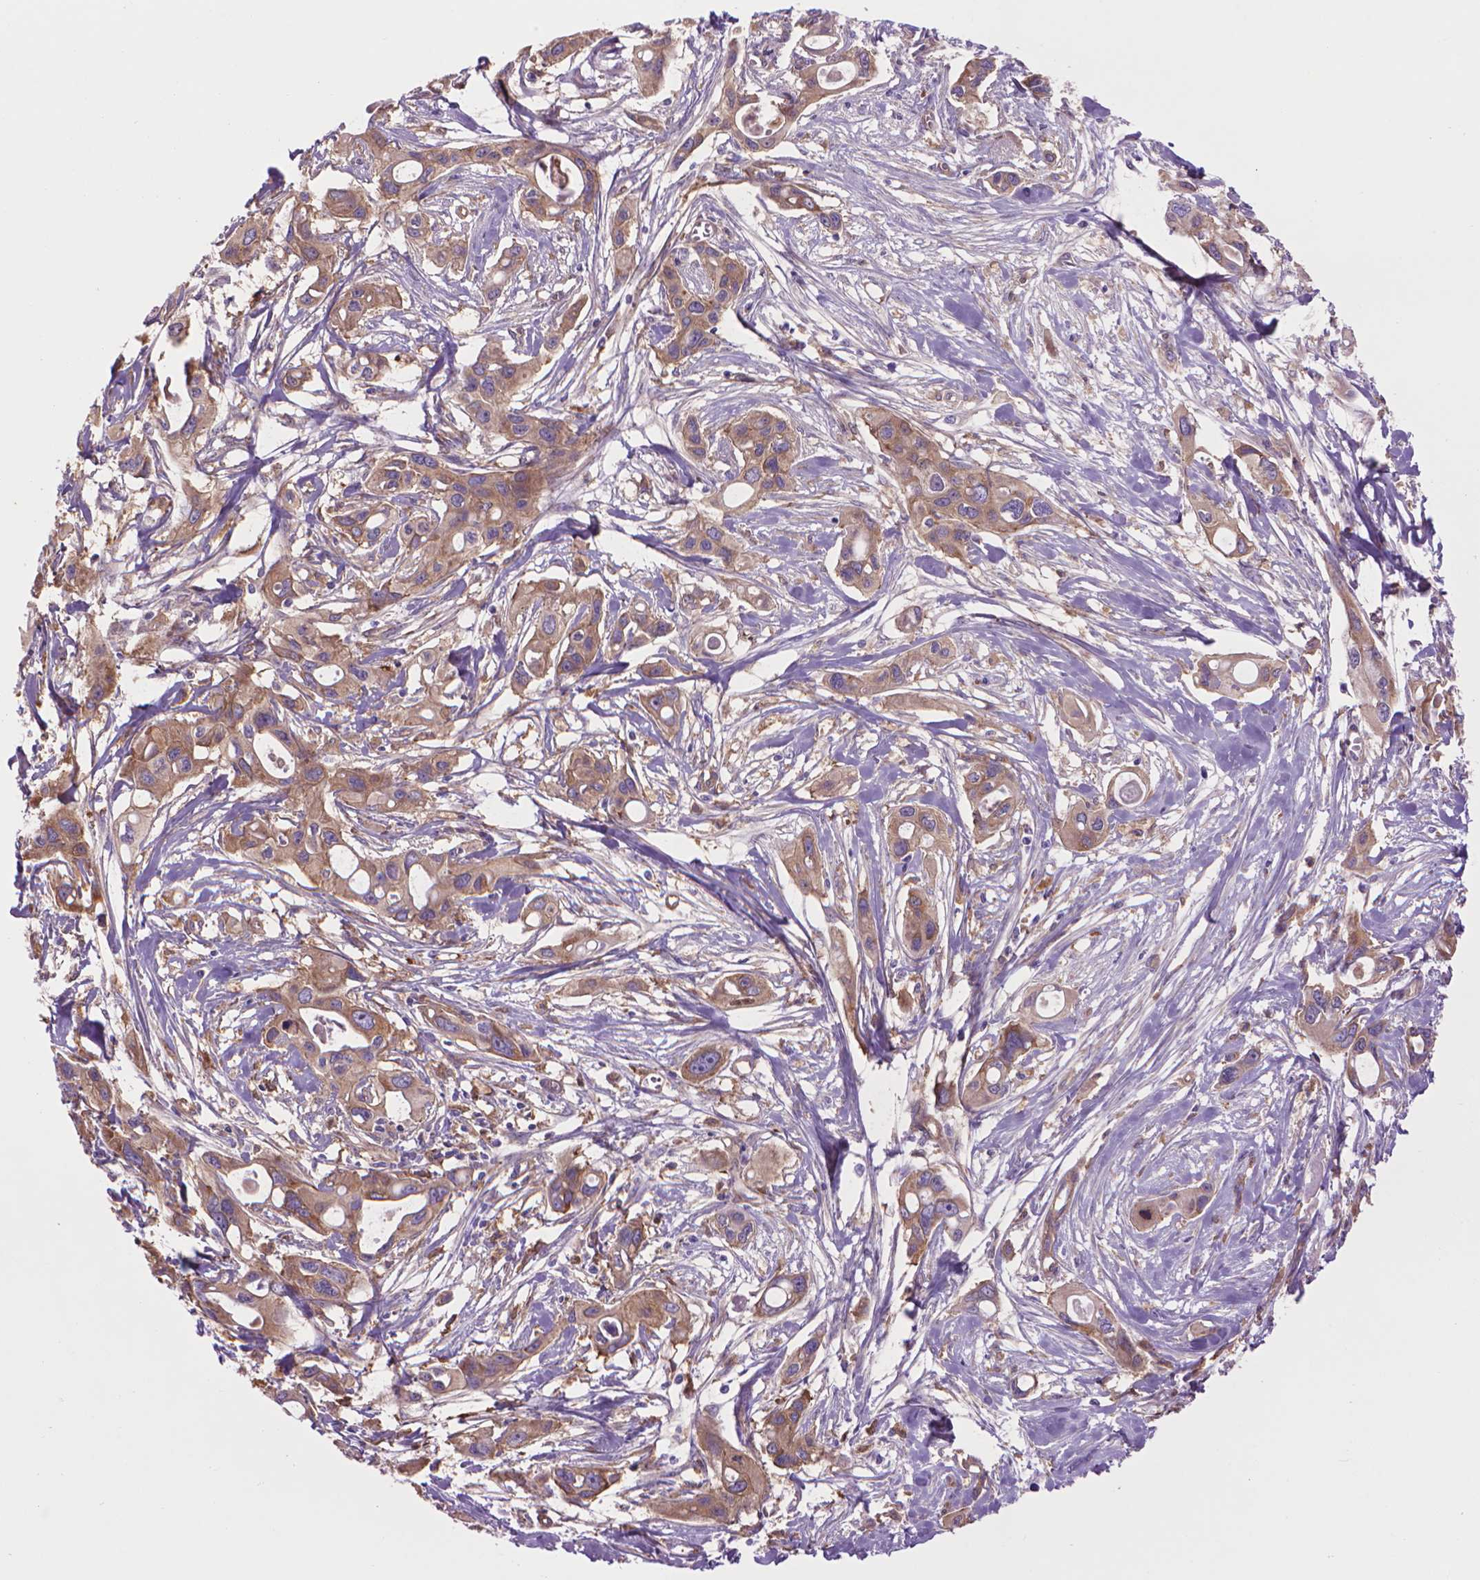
{"staining": {"intensity": "weak", "quantity": ">75%", "location": "cytoplasmic/membranous"}, "tissue": "pancreatic cancer", "cell_type": "Tumor cells", "image_type": "cancer", "snomed": [{"axis": "morphology", "description": "Adenocarcinoma, NOS"}, {"axis": "topography", "description": "Pancreas"}], "caption": "Brown immunohistochemical staining in adenocarcinoma (pancreatic) demonstrates weak cytoplasmic/membranous positivity in approximately >75% of tumor cells.", "gene": "CORO1B", "patient": {"sex": "male", "age": 60}}